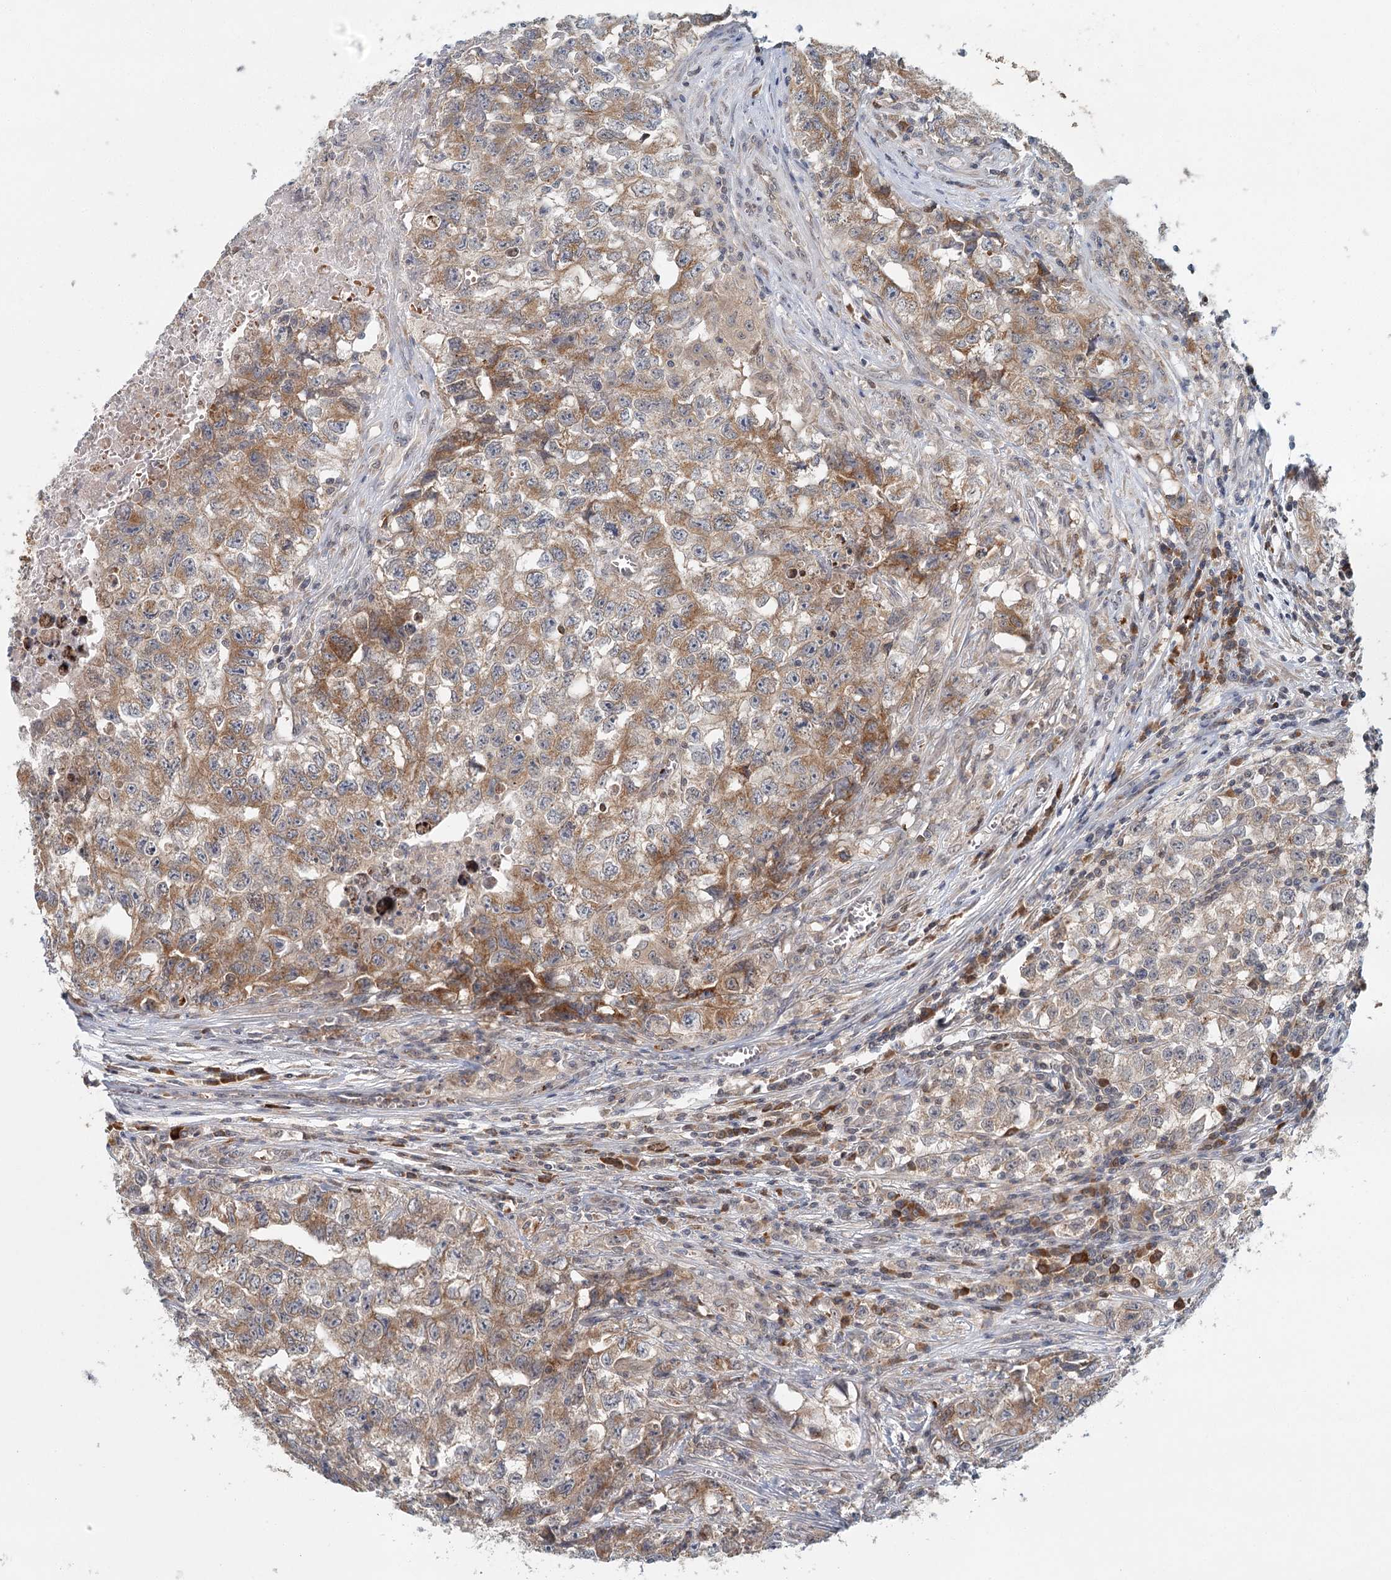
{"staining": {"intensity": "moderate", "quantity": ">75%", "location": "cytoplasmic/membranous"}, "tissue": "testis cancer", "cell_type": "Tumor cells", "image_type": "cancer", "snomed": [{"axis": "morphology", "description": "Seminoma, NOS"}, {"axis": "morphology", "description": "Carcinoma, Embryonal, NOS"}, {"axis": "topography", "description": "Testis"}], "caption": "Immunohistochemistry (DAB (3,3'-diaminobenzidine)) staining of testis cancer exhibits moderate cytoplasmic/membranous protein positivity in approximately >75% of tumor cells. The protein is shown in brown color, while the nuclei are stained blue.", "gene": "ADK", "patient": {"sex": "male", "age": 43}}